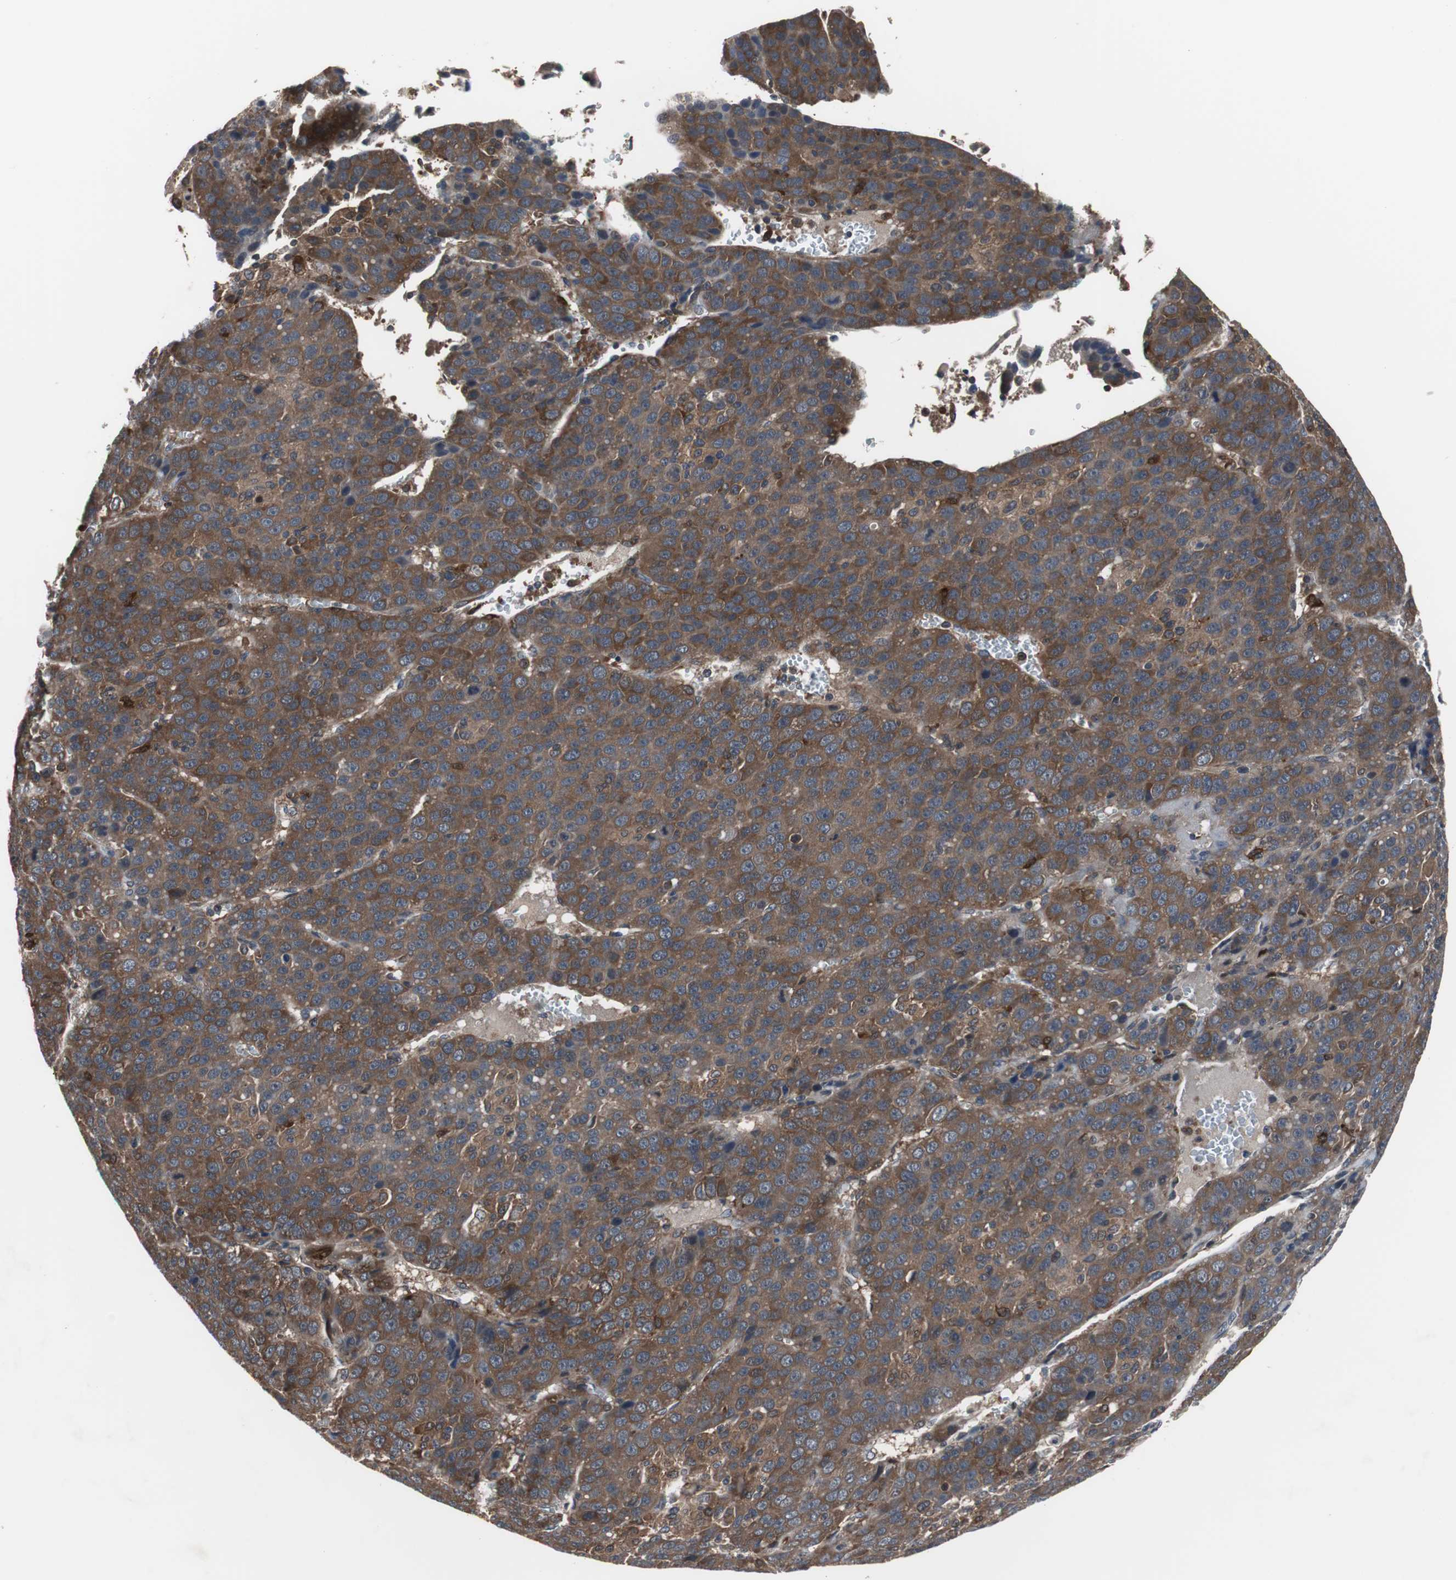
{"staining": {"intensity": "strong", "quantity": ">75%", "location": "cytoplasmic/membranous"}, "tissue": "liver cancer", "cell_type": "Tumor cells", "image_type": "cancer", "snomed": [{"axis": "morphology", "description": "Carcinoma, Hepatocellular, NOS"}, {"axis": "topography", "description": "Liver"}], "caption": "DAB immunohistochemical staining of liver hepatocellular carcinoma exhibits strong cytoplasmic/membranous protein expression in about >75% of tumor cells.", "gene": "PAK1", "patient": {"sex": "female", "age": 53}}